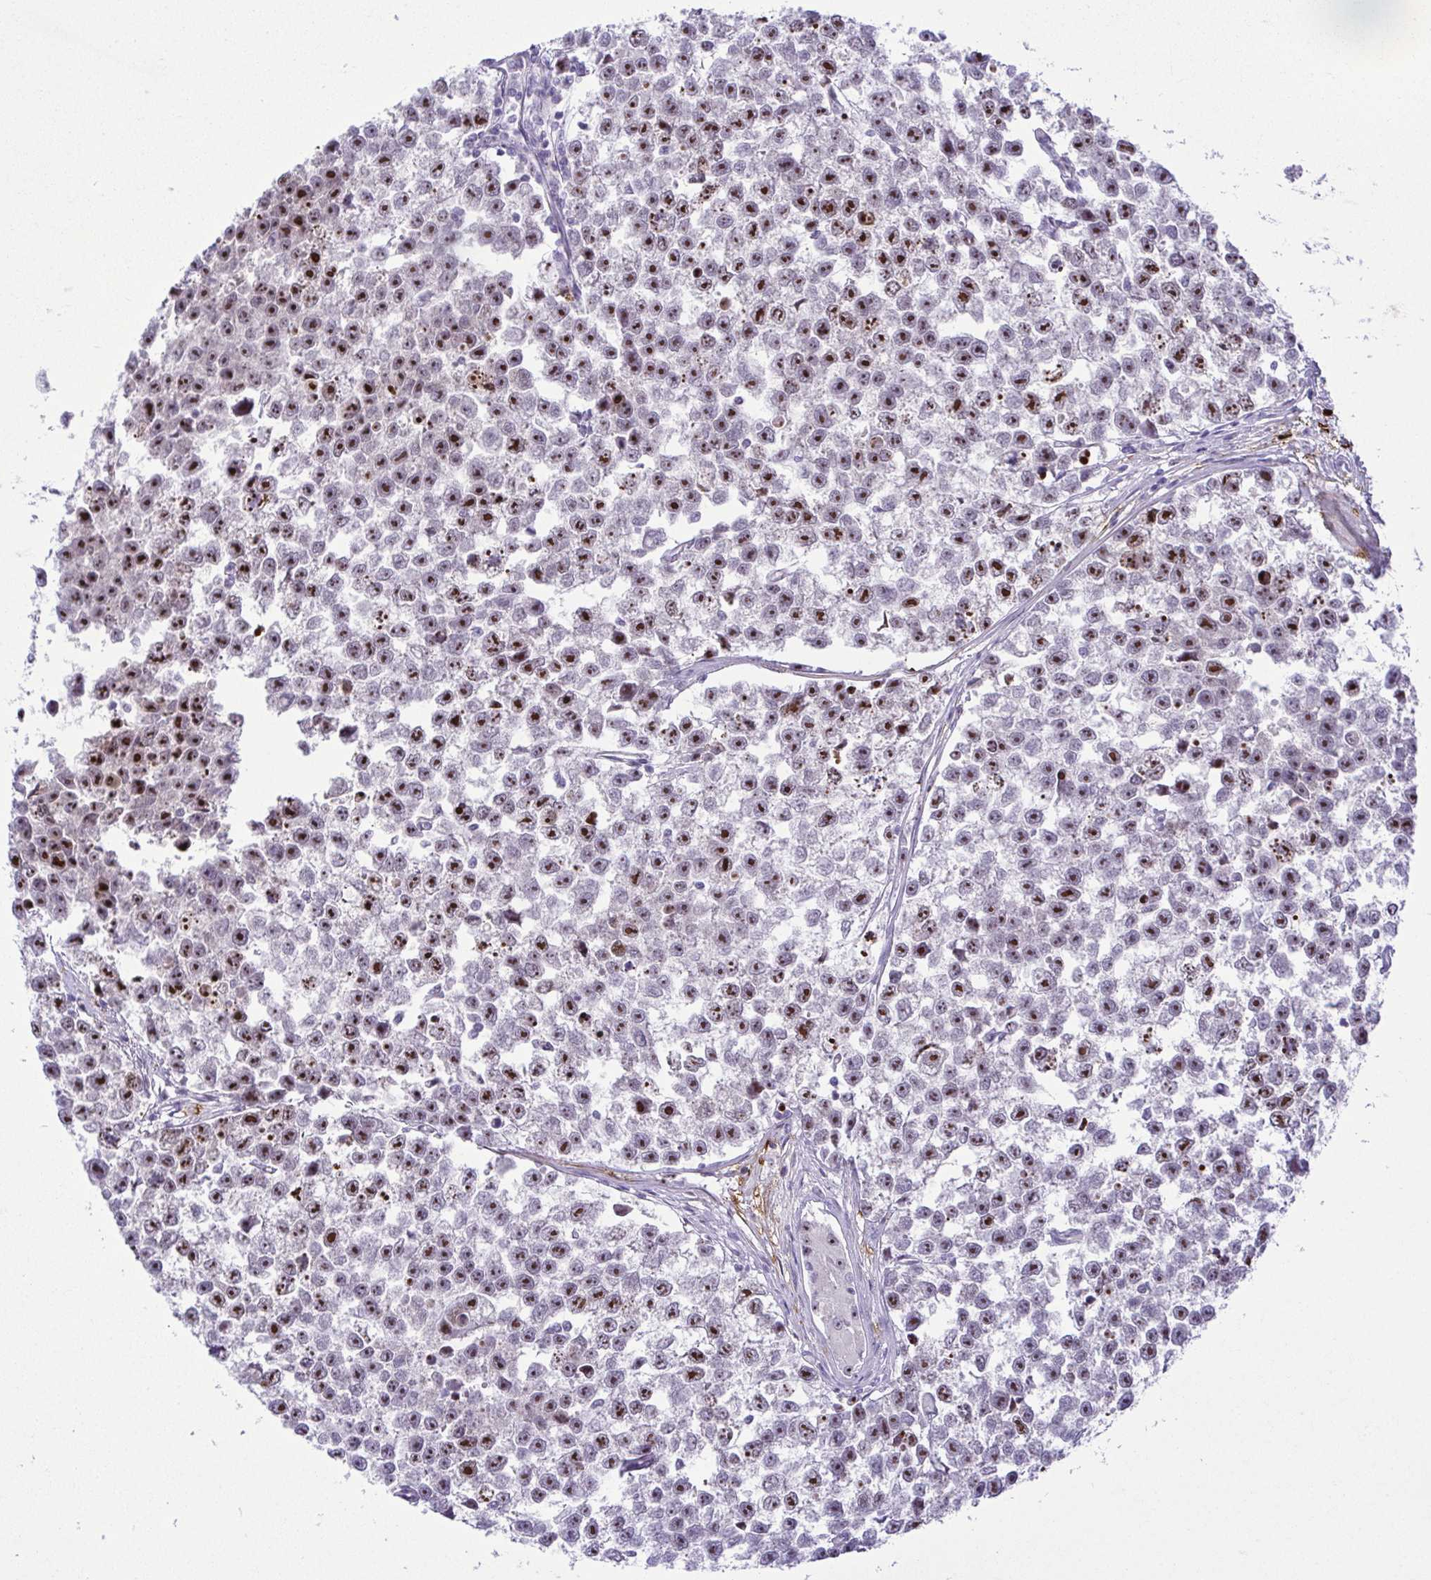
{"staining": {"intensity": "strong", "quantity": ">75%", "location": "nuclear"}, "tissue": "testis cancer", "cell_type": "Tumor cells", "image_type": "cancer", "snomed": [{"axis": "morphology", "description": "Seminoma, NOS"}, {"axis": "topography", "description": "Testis"}], "caption": "Protein analysis of testis cancer tissue reveals strong nuclear expression in about >75% of tumor cells.", "gene": "RSL24D1", "patient": {"sex": "male", "age": 26}}